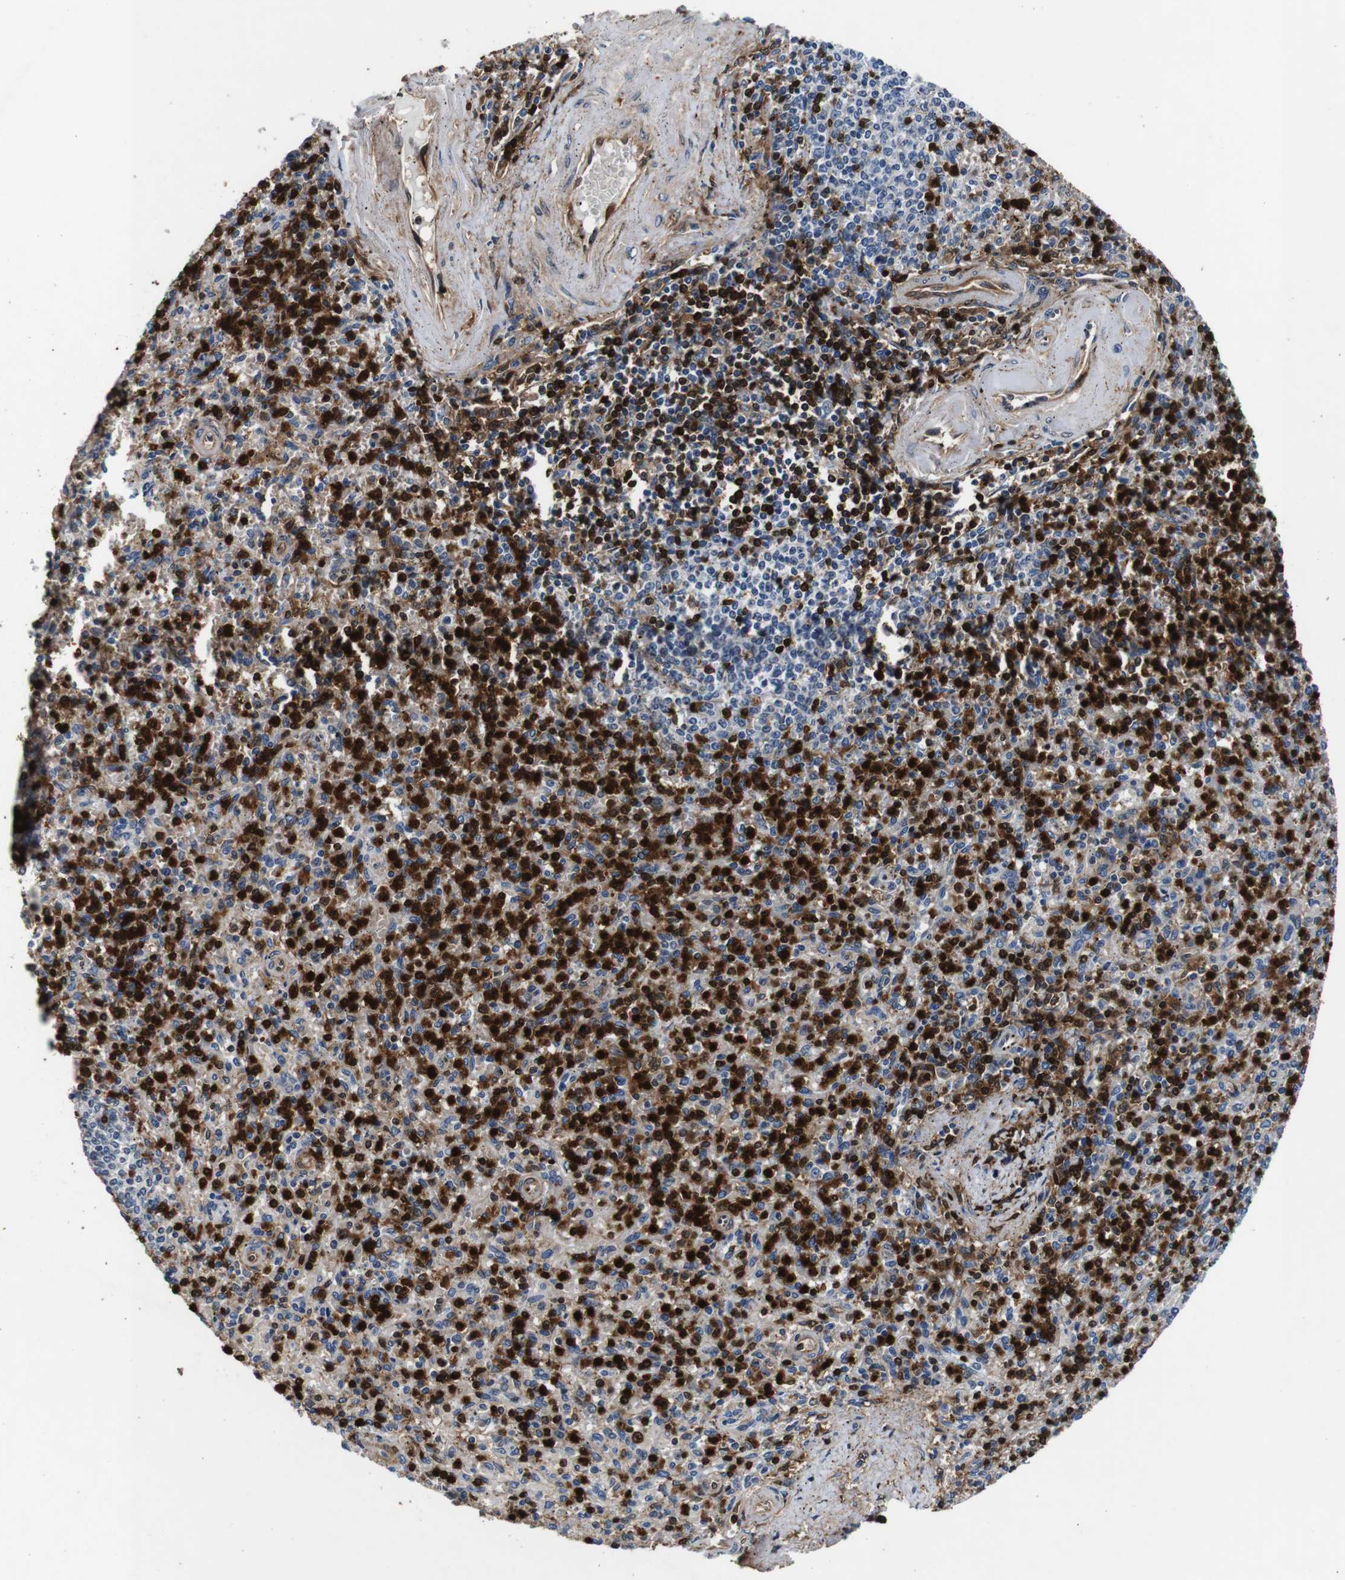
{"staining": {"intensity": "strong", "quantity": "25%-75%", "location": "cytoplasmic/membranous,nuclear"}, "tissue": "spleen", "cell_type": "Cells in red pulp", "image_type": "normal", "snomed": [{"axis": "morphology", "description": "Normal tissue, NOS"}, {"axis": "topography", "description": "Spleen"}], "caption": "Brown immunohistochemical staining in unremarkable spleen exhibits strong cytoplasmic/membranous,nuclear staining in approximately 25%-75% of cells in red pulp. (Brightfield microscopy of DAB IHC at high magnification).", "gene": "ANXA1", "patient": {"sex": "male", "age": 72}}